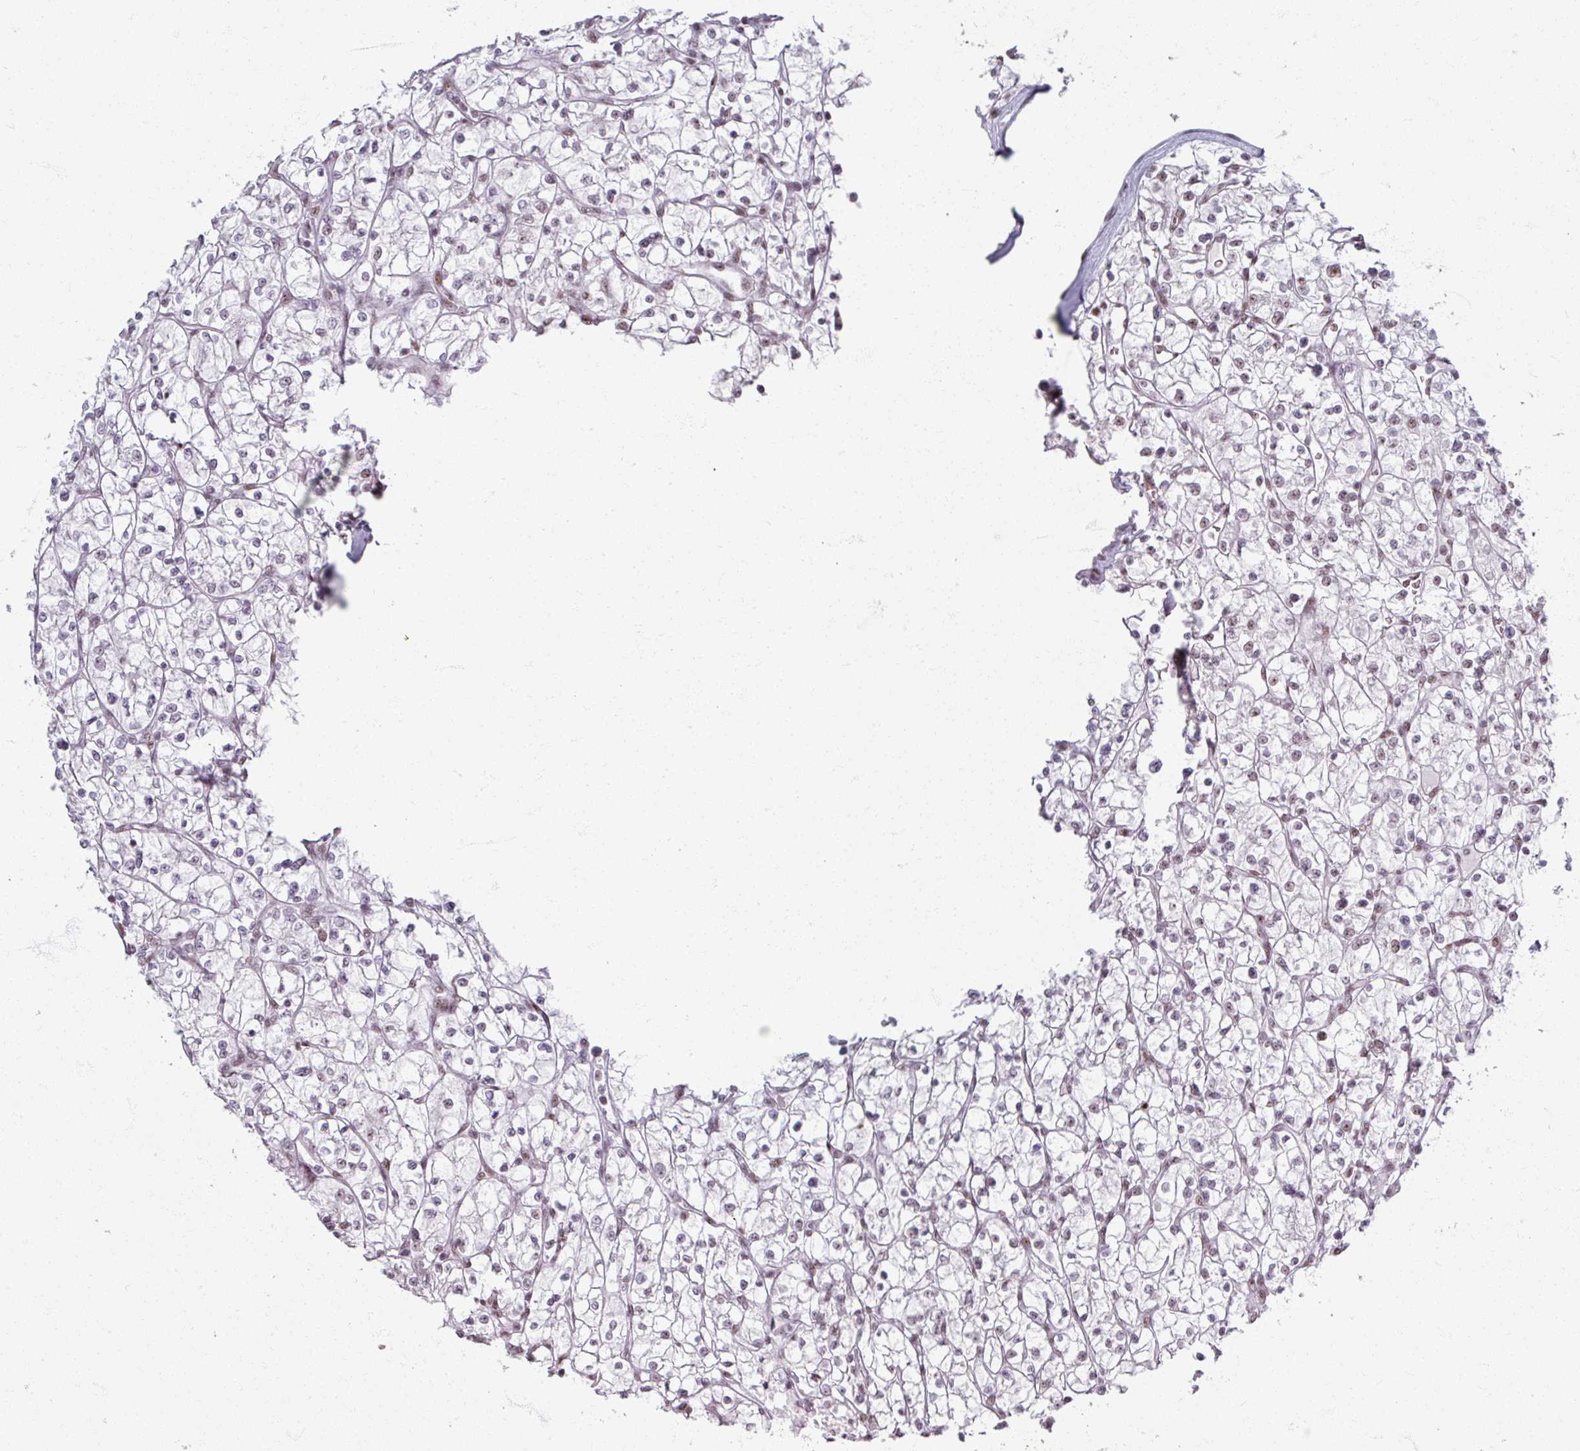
{"staining": {"intensity": "moderate", "quantity": "<25%", "location": "nuclear"}, "tissue": "renal cancer", "cell_type": "Tumor cells", "image_type": "cancer", "snomed": [{"axis": "morphology", "description": "Adenocarcinoma, NOS"}, {"axis": "topography", "description": "Kidney"}], "caption": "DAB (3,3'-diaminobenzidine) immunohistochemical staining of human adenocarcinoma (renal) displays moderate nuclear protein expression in about <25% of tumor cells. (DAB (3,3'-diaminobenzidine) = brown stain, brightfield microscopy at high magnification).", "gene": "ADAR", "patient": {"sex": "female", "age": 64}}